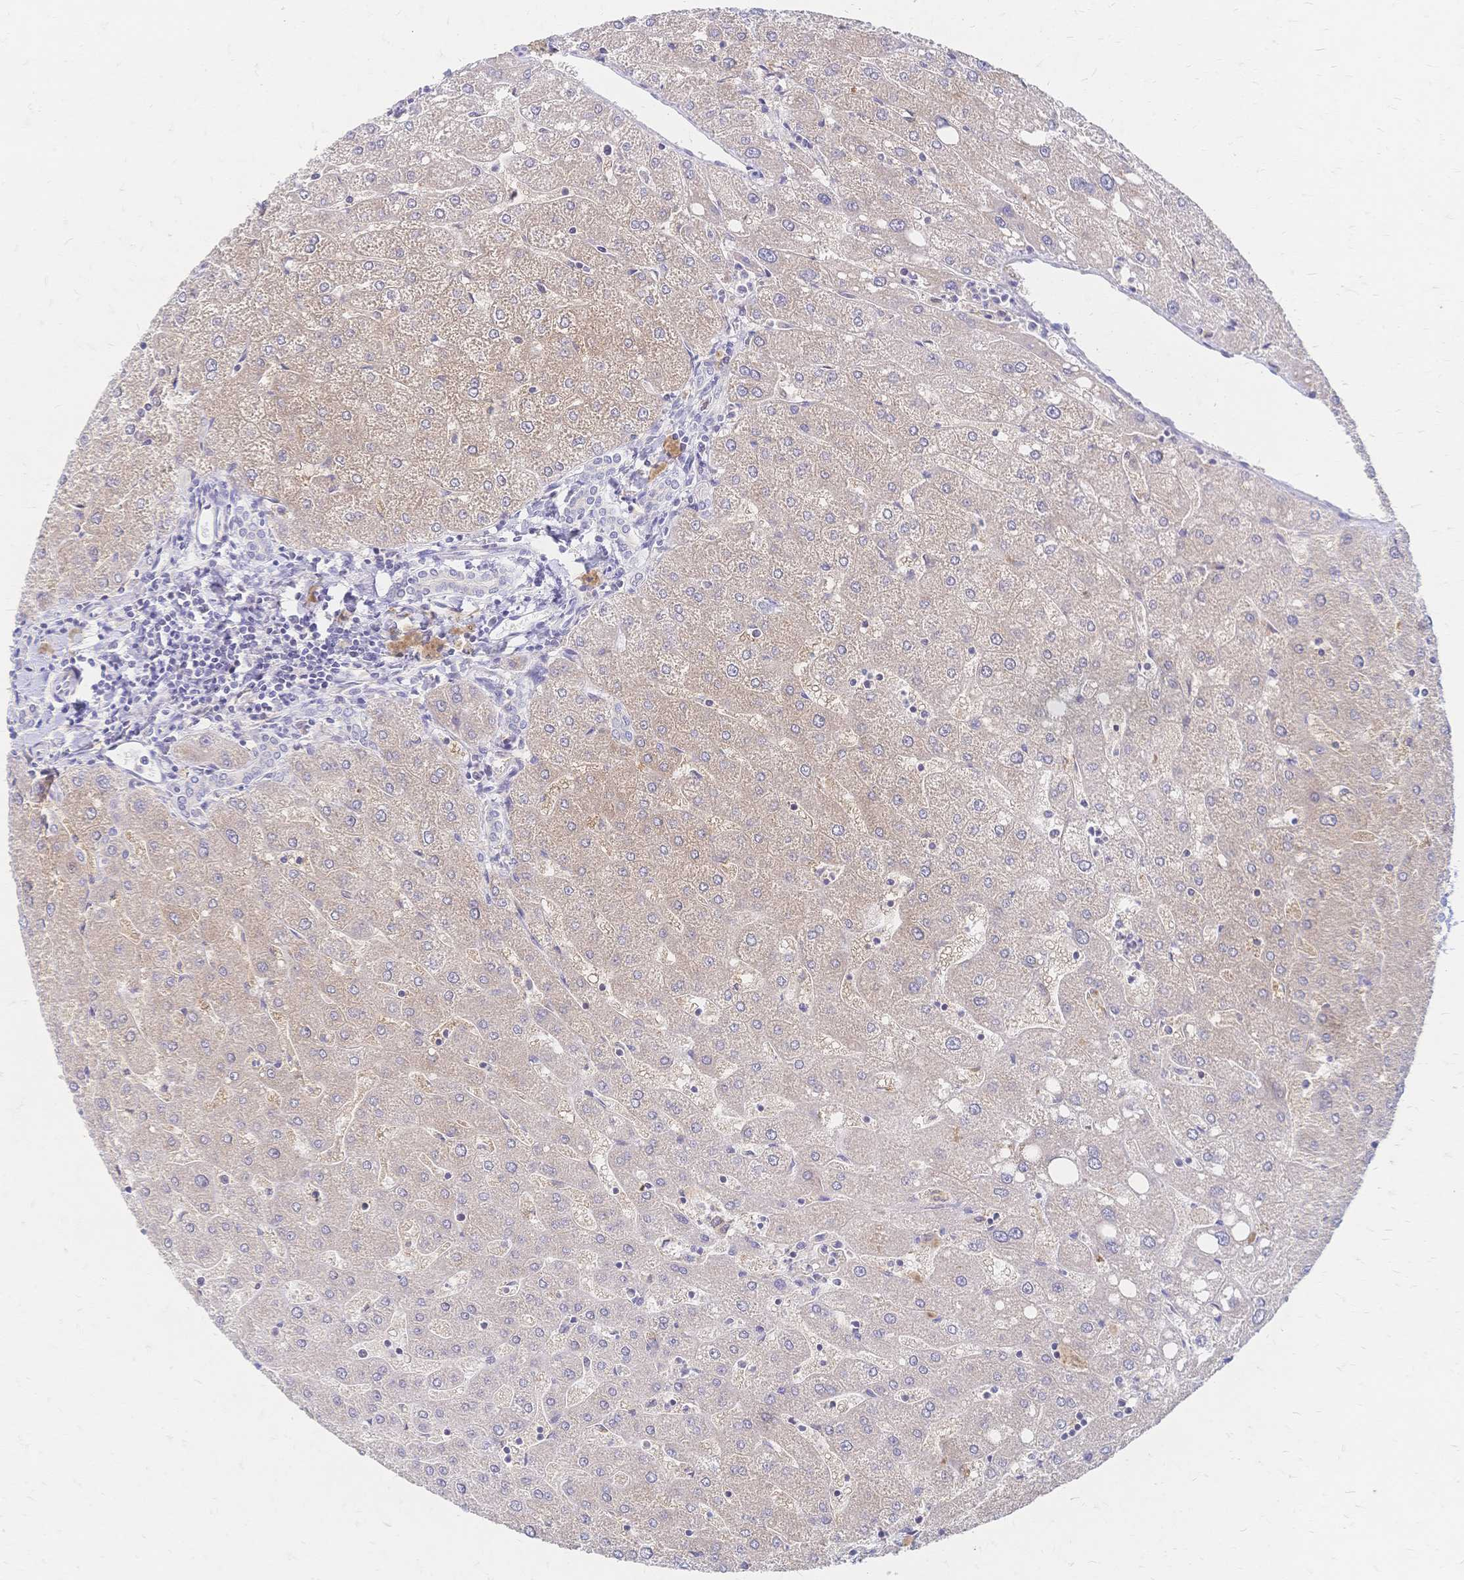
{"staining": {"intensity": "negative", "quantity": "none", "location": "none"}, "tissue": "liver", "cell_type": "Cholangiocytes", "image_type": "normal", "snomed": [{"axis": "morphology", "description": "Normal tissue, NOS"}, {"axis": "topography", "description": "Liver"}], "caption": "The photomicrograph exhibits no significant expression in cholangiocytes of liver. (Stains: DAB immunohistochemistry (IHC) with hematoxylin counter stain, Microscopy: brightfield microscopy at high magnification).", "gene": "VWC2L", "patient": {"sex": "male", "age": 67}}